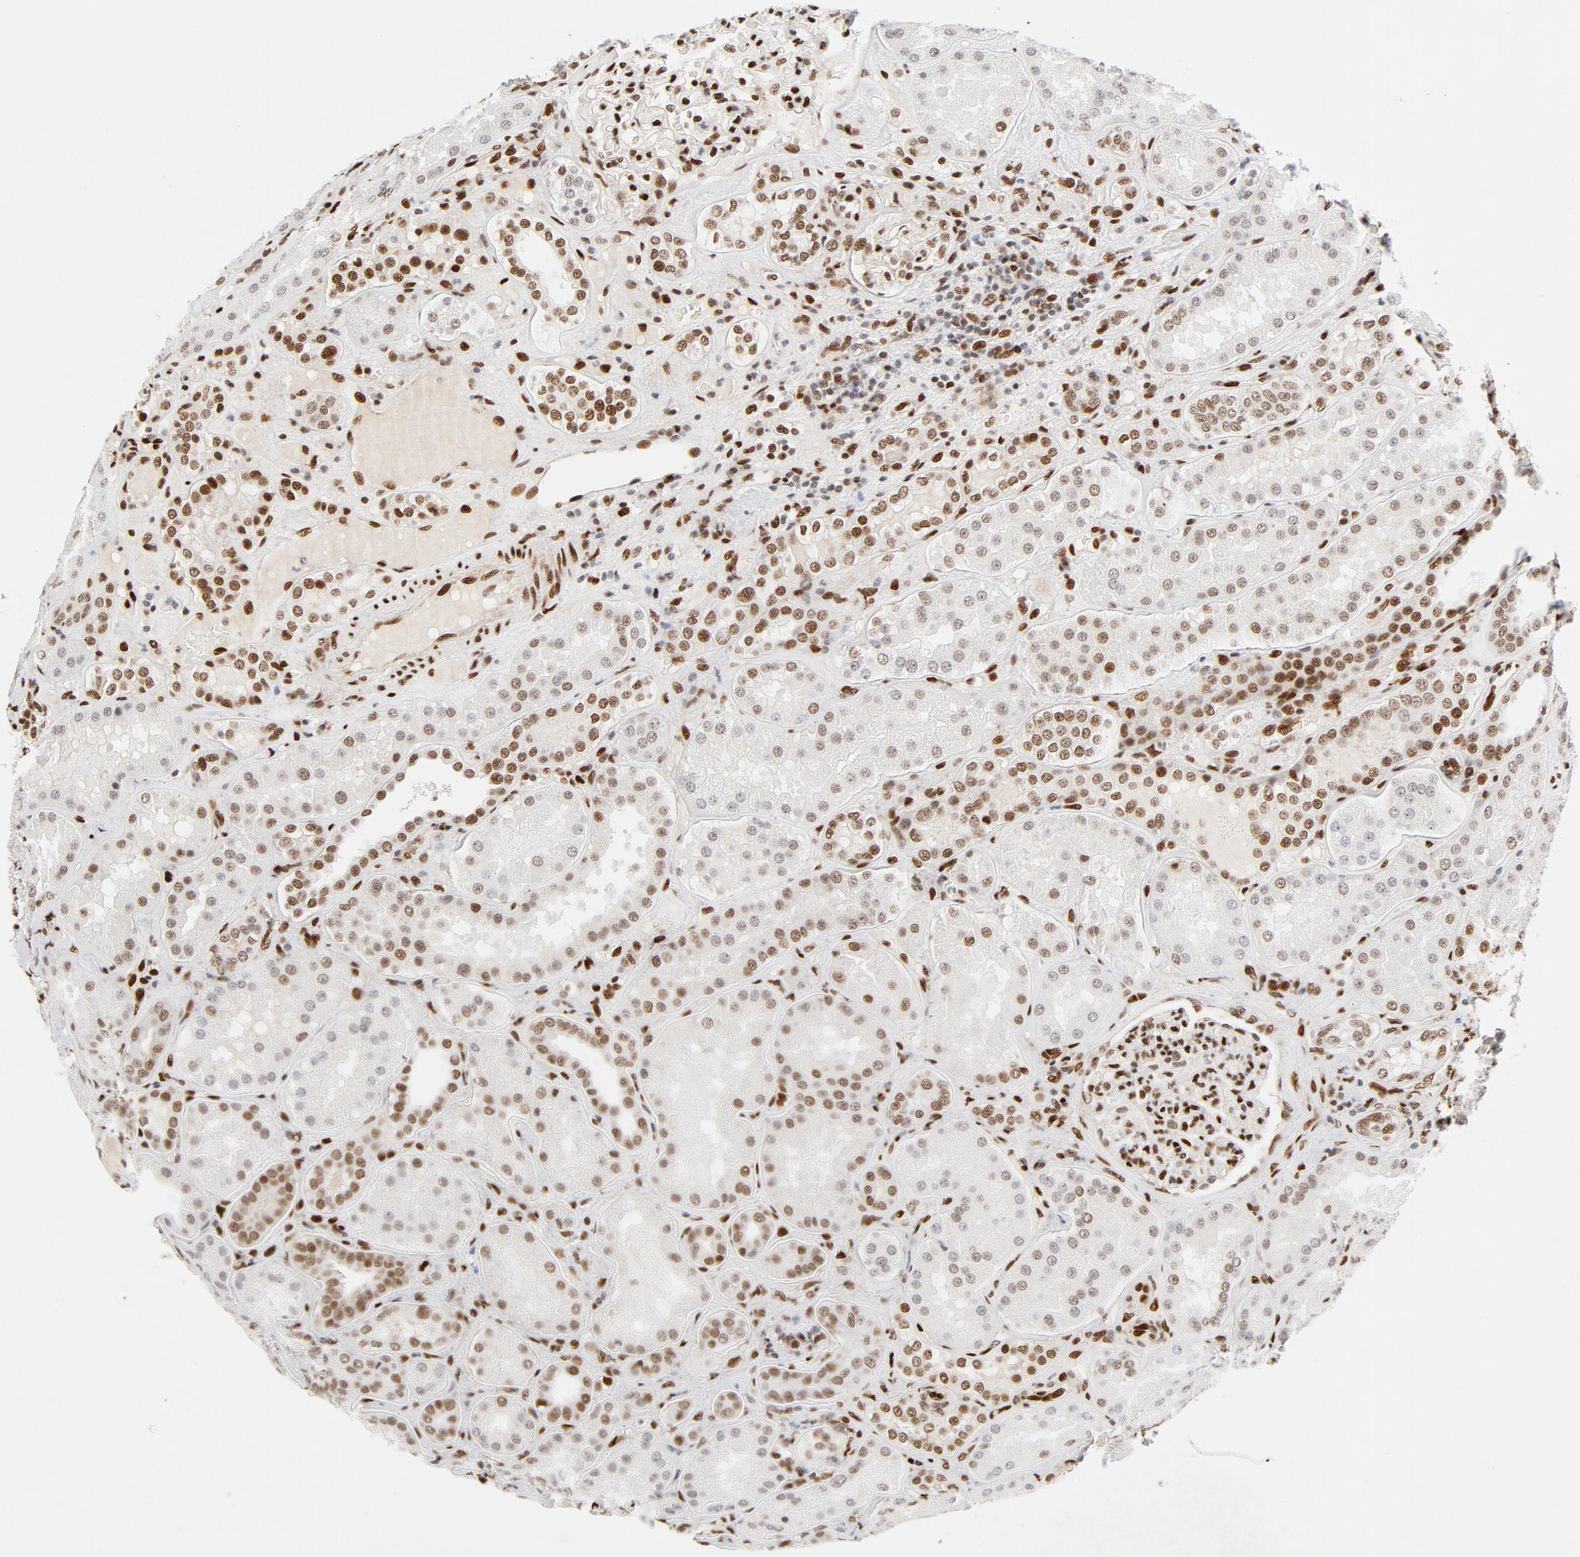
{"staining": {"intensity": "moderate", "quantity": "25%-75%", "location": "nuclear"}, "tissue": "kidney", "cell_type": "Cells in glomeruli", "image_type": "normal", "snomed": [{"axis": "morphology", "description": "Normal tissue, NOS"}, {"axis": "topography", "description": "Kidney"}], "caption": "Protein staining exhibits moderate nuclear expression in approximately 25%-75% of cells in glomeruli in benign kidney.", "gene": "MEF2A", "patient": {"sex": "female", "age": 56}}